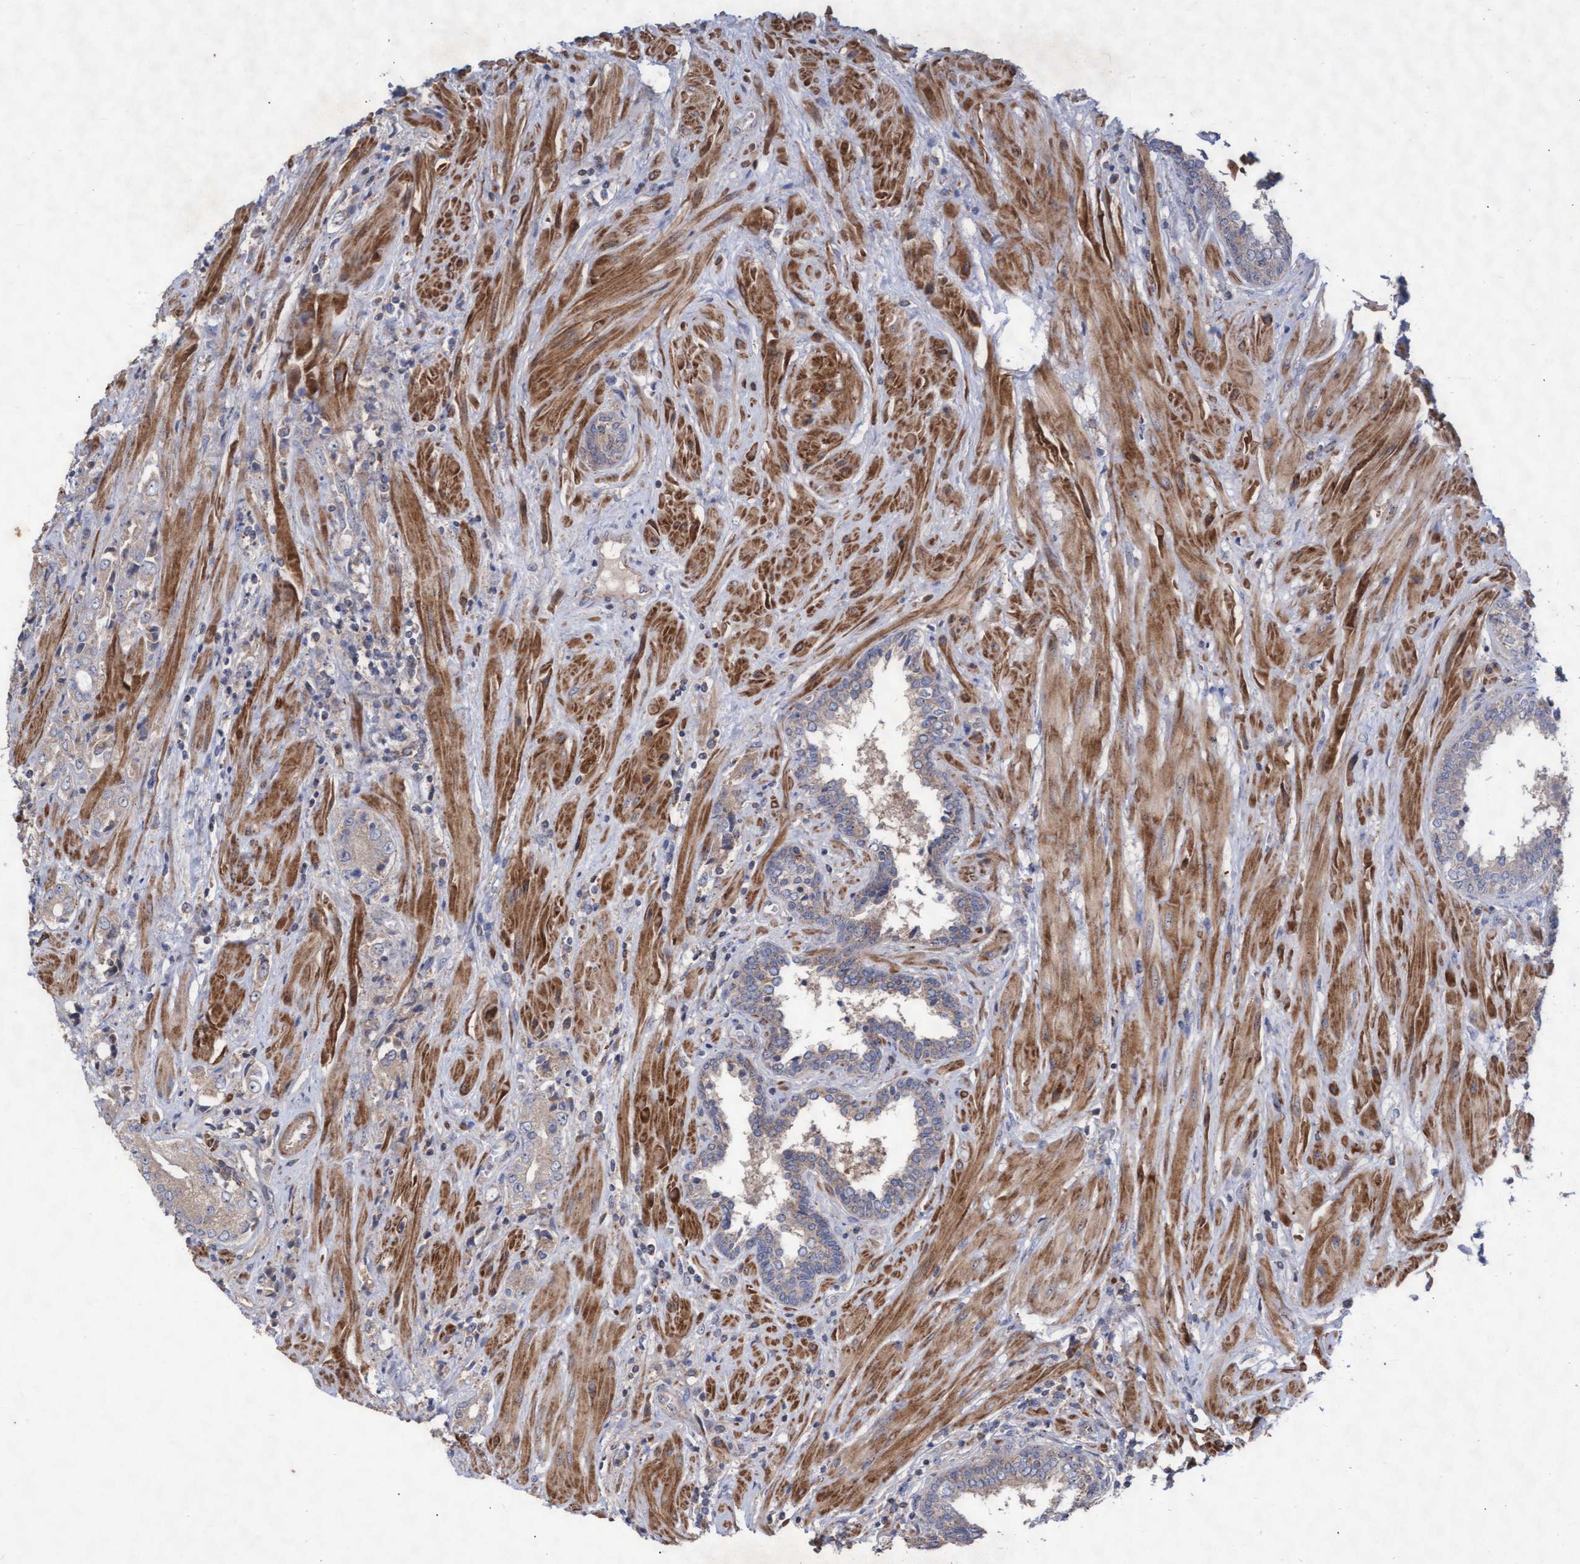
{"staining": {"intensity": "negative", "quantity": "none", "location": "none"}, "tissue": "prostate cancer", "cell_type": "Tumor cells", "image_type": "cancer", "snomed": [{"axis": "morphology", "description": "Adenocarcinoma, High grade"}, {"axis": "topography", "description": "Prostate"}], "caption": "The histopathology image shows no significant positivity in tumor cells of prostate adenocarcinoma (high-grade).", "gene": "ABCF2", "patient": {"sex": "male", "age": 61}}